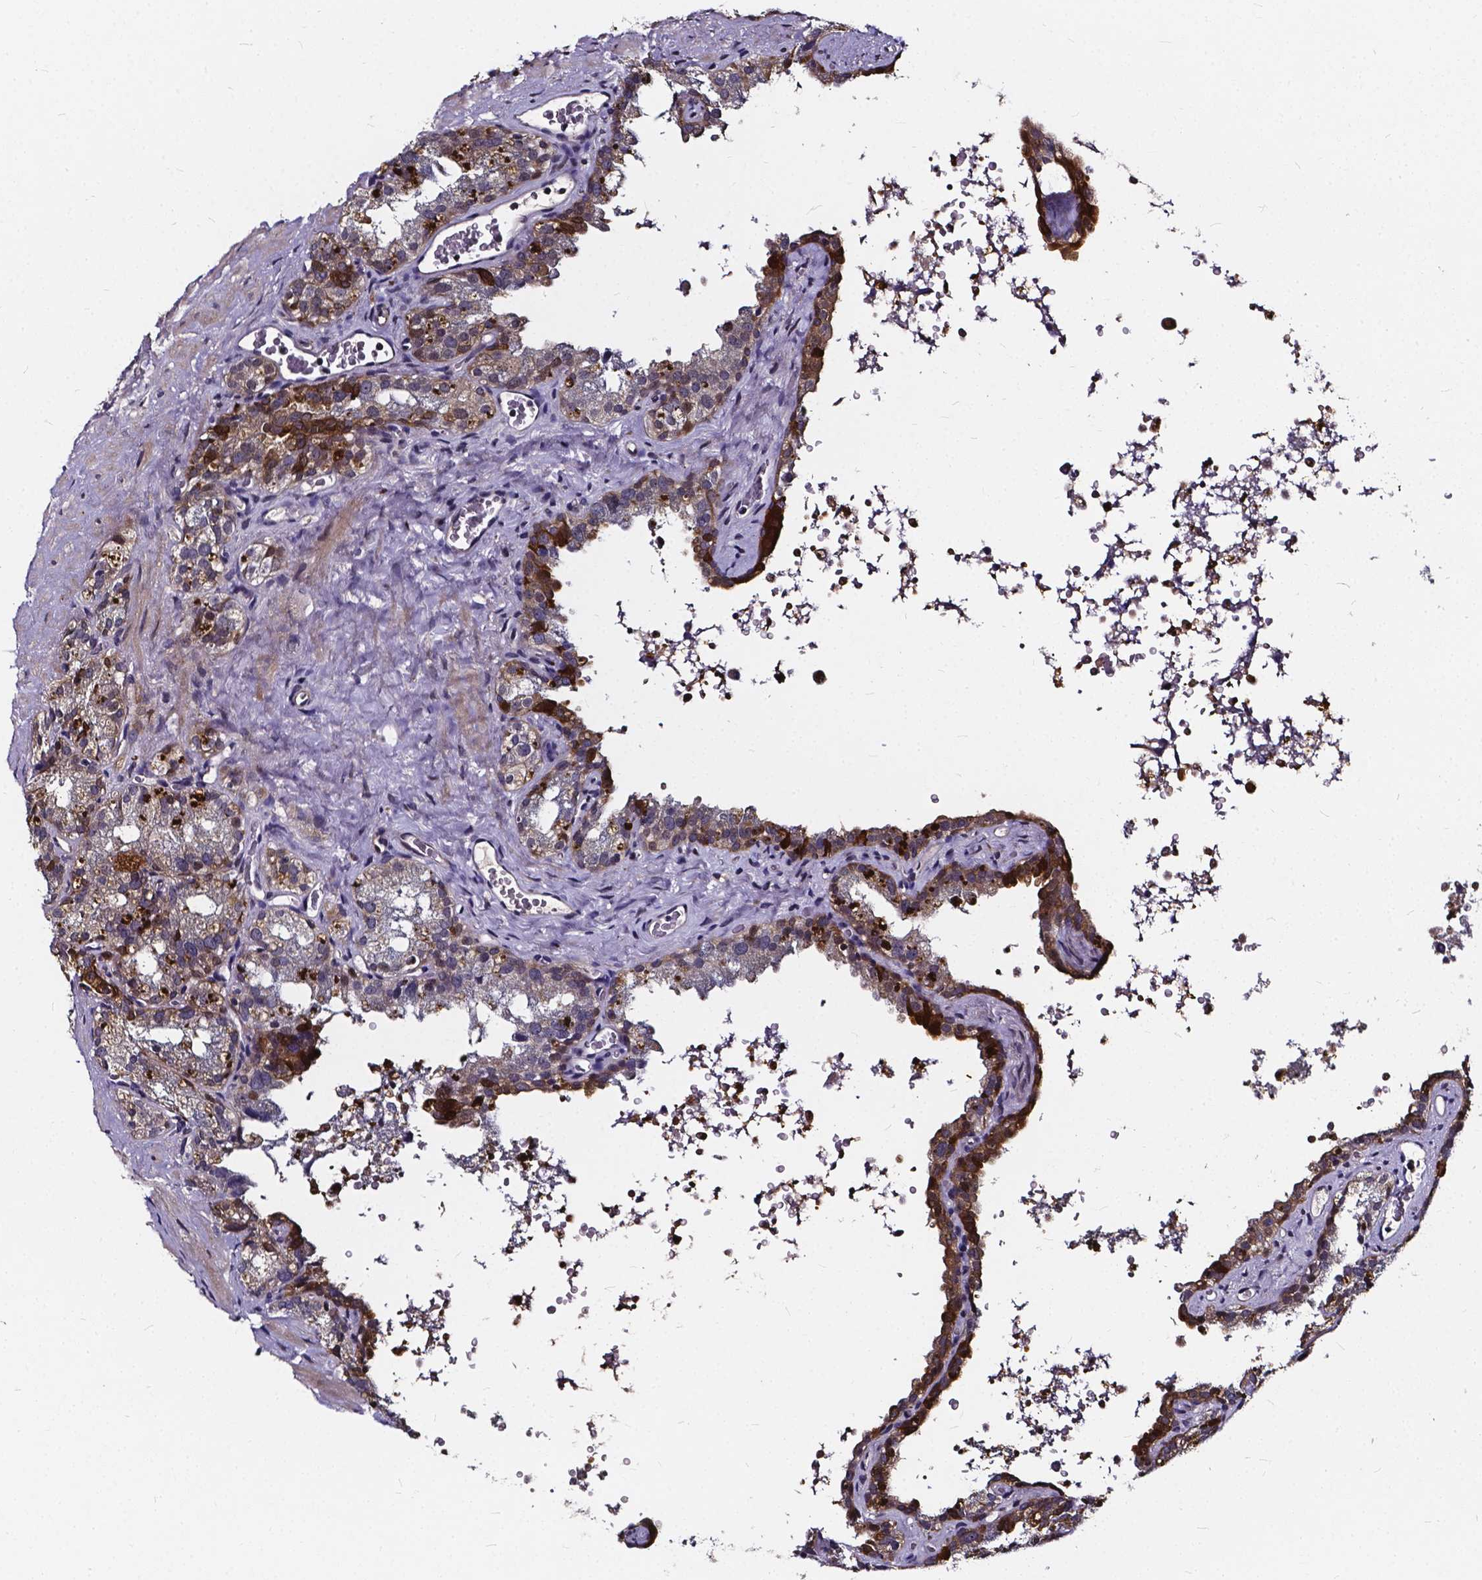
{"staining": {"intensity": "strong", "quantity": "25%-75%", "location": "cytoplasmic/membranous"}, "tissue": "seminal vesicle", "cell_type": "Glandular cells", "image_type": "normal", "snomed": [{"axis": "morphology", "description": "Normal tissue, NOS"}, {"axis": "topography", "description": "Prostate"}, {"axis": "topography", "description": "Seminal veicle"}], "caption": "An immunohistochemistry micrograph of normal tissue is shown. Protein staining in brown shows strong cytoplasmic/membranous positivity in seminal vesicle within glandular cells. (DAB (3,3'-diaminobenzidine) IHC, brown staining for protein, blue staining for nuclei).", "gene": "SOWAHA", "patient": {"sex": "male", "age": 71}}